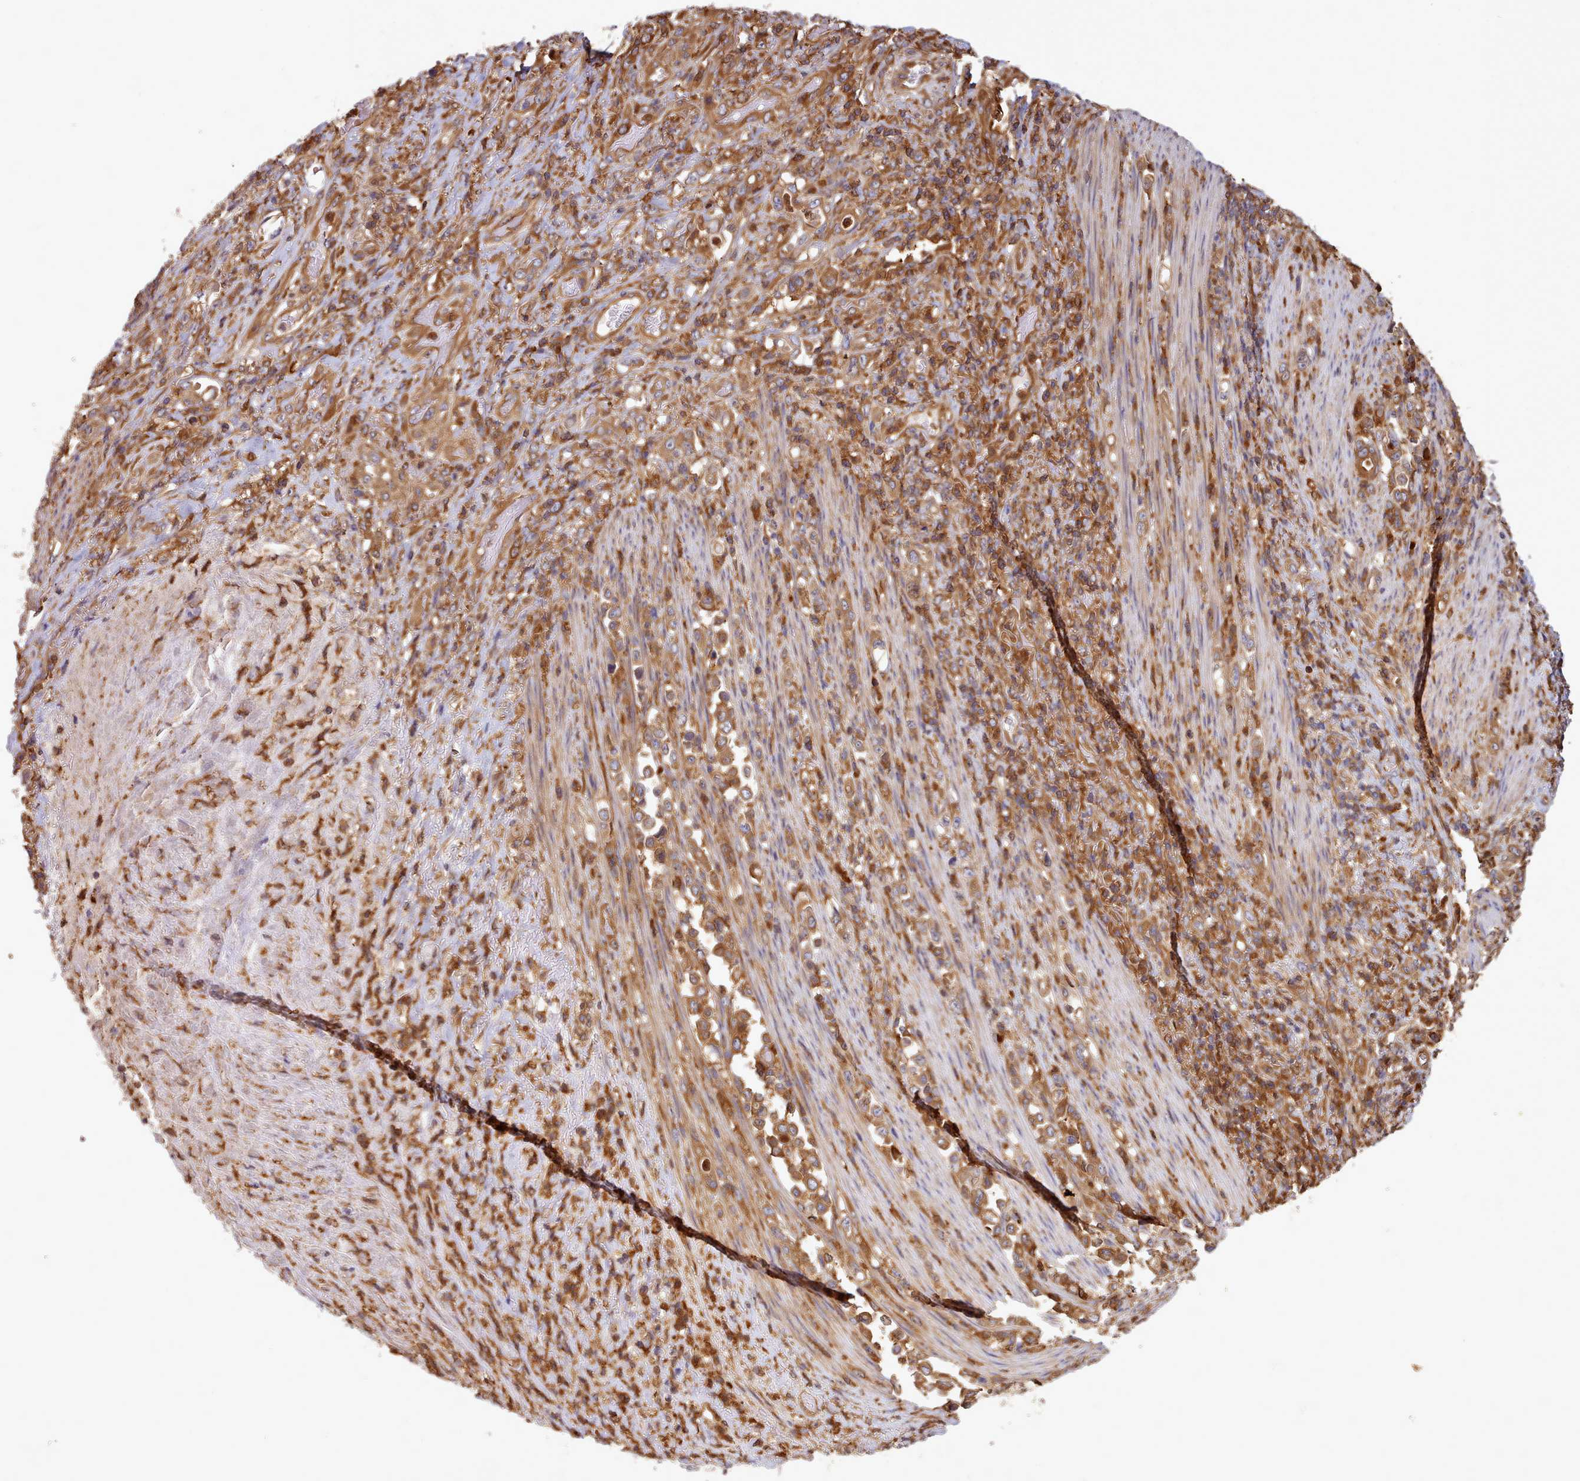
{"staining": {"intensity": "strong", "quantity": ">75%", "location": "cytoplasmic/membranous"}, "tissue": "stomach cancer", "cell_type": "Tumor cells", "image_type": "cancer", "snomed": [{"axis": "morphology", "description": "Normal tissue, NOS"}, {"axis": "morphology", "description": "Adenocarcinoma, NOS"}, {"axis": "topography", "description": "Stomach"}], "caption": "Protein staining exhibits strong cytoplasmic/membranous staining in about >75% of tumor cells in adenocarcinoma (stomach).", "gene": "SLC4A9", "patient": {"sex": "female", "age": 79}}